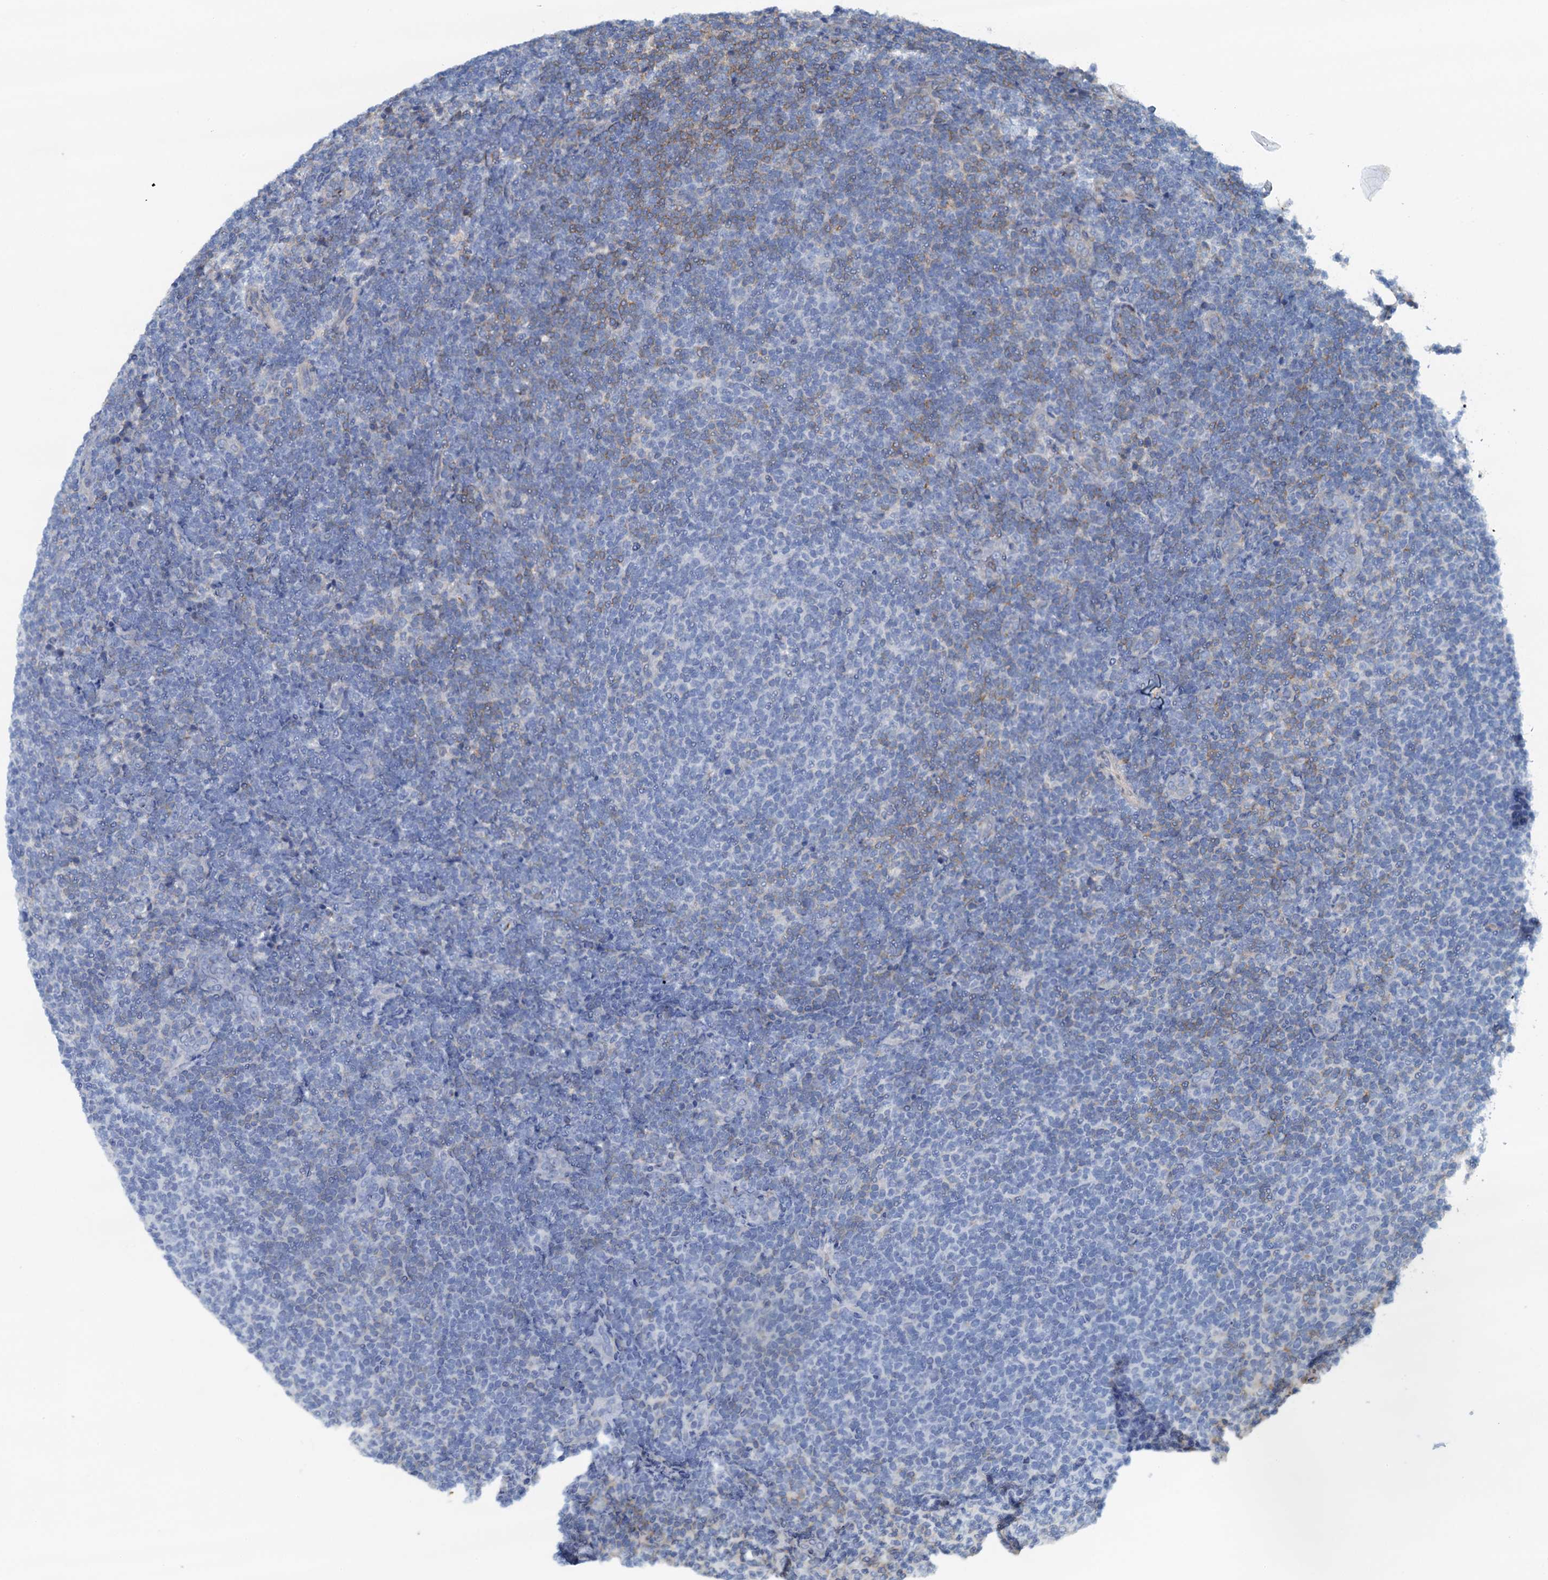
{"staining": {"intensity": "weak", "quantity": "<25%", "location": "cytoplasmic/membranous"}, "tissue": "lymphoma", "cell_type": "Tumor cells", "image_type": "cancer", "snomed": [{"axis": "morphology", "description": "Malignant lymphoma, non-Hodgkin's type, Low grade"}, {"axis": "topography", "description": "Lymph node"}], "caption": "This is an immunohistochemistry micrograph of lymphoma. There is no expression in tumor cells.", "gene": "ROGDI", "patient": {"sex": "male", "age": 66}}